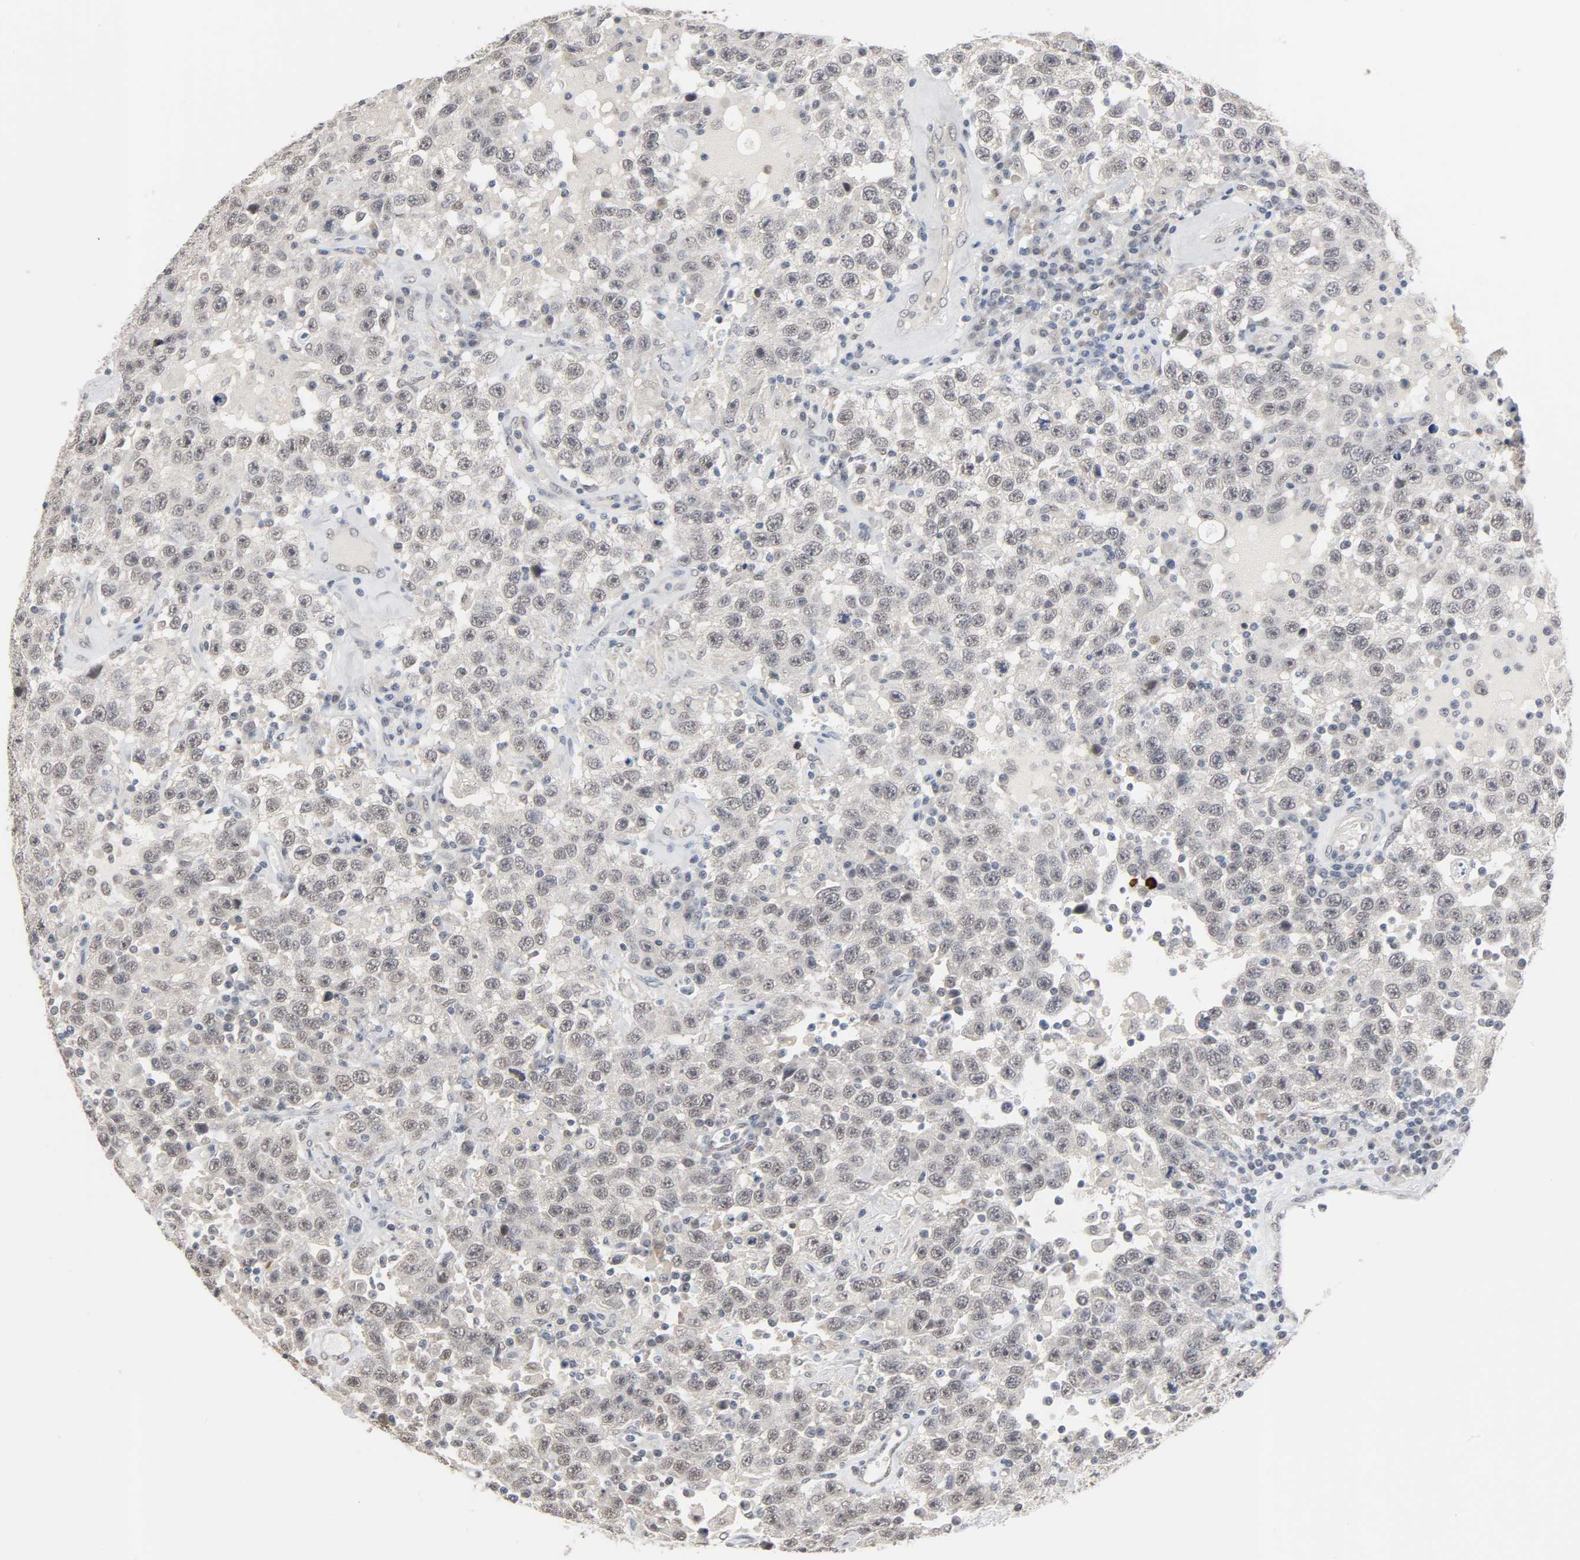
{"staining": {"intensity": "negative", "quantity": "none", "location": "none"}, "tissue": "testis cancer", "cell_type": "Tumor cells", "image_type": "cancer", "snomed": [{"axis": "morphology", "description": "Seminoma, NOS"}, {"axis": "topography", "description": "Testis"}], "caption": "Immunohistochemistry (IHC) of testis cancer (seminoma) displays no positivity in tumor cells.", "gene": "ACSS2", "patient": {"sex": "male", "age": 41}}